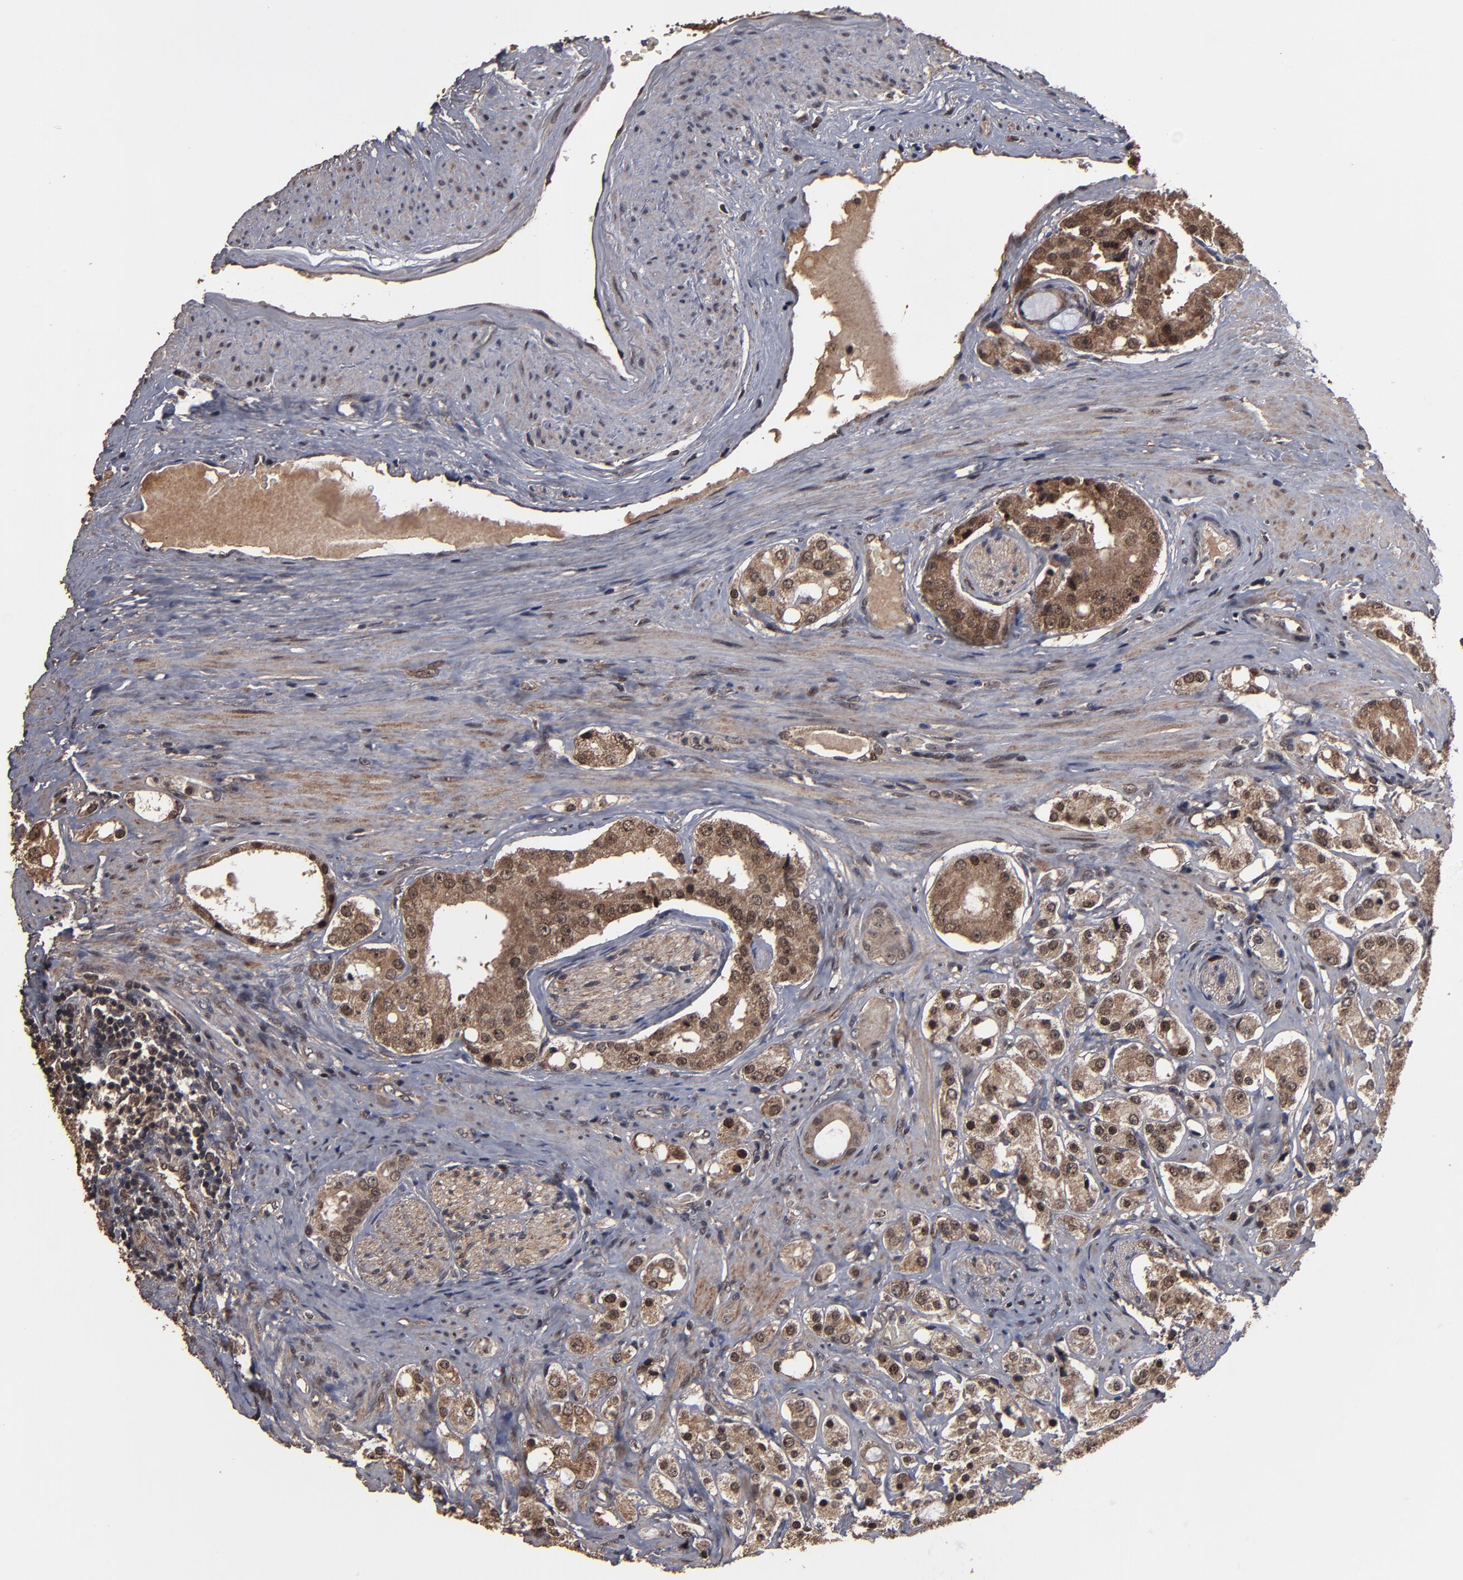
{"staining": {"intensity": "moderate", "quantity": ">75%", "location": "cytoplasmic/membranous,nuclear"}, "tissue": "prostate cancer", "cell_type": "Tumor cells", "image_type": "cancer", "snomed": [{"axis": "morphology", "description": "Adenocarcinoma, High grade"}, {"axis": "topography", "description": "Prostate"}], "caption": "Immunohistochemistry (IHC) micrograph of neoplastic tissue: human prostate high-grade adenocarcinoma stained using immunohistochemistry (IHC) demonstrates medium levels of moderate protein expression localized specifically in the cytoplasmic/membranous and nuclear of tumor cells, appearing as a cytoplasmic/membranous and nuclear brown color.", "gene": "NXF2B", "patient": {"sex": "male", "age": 68}}